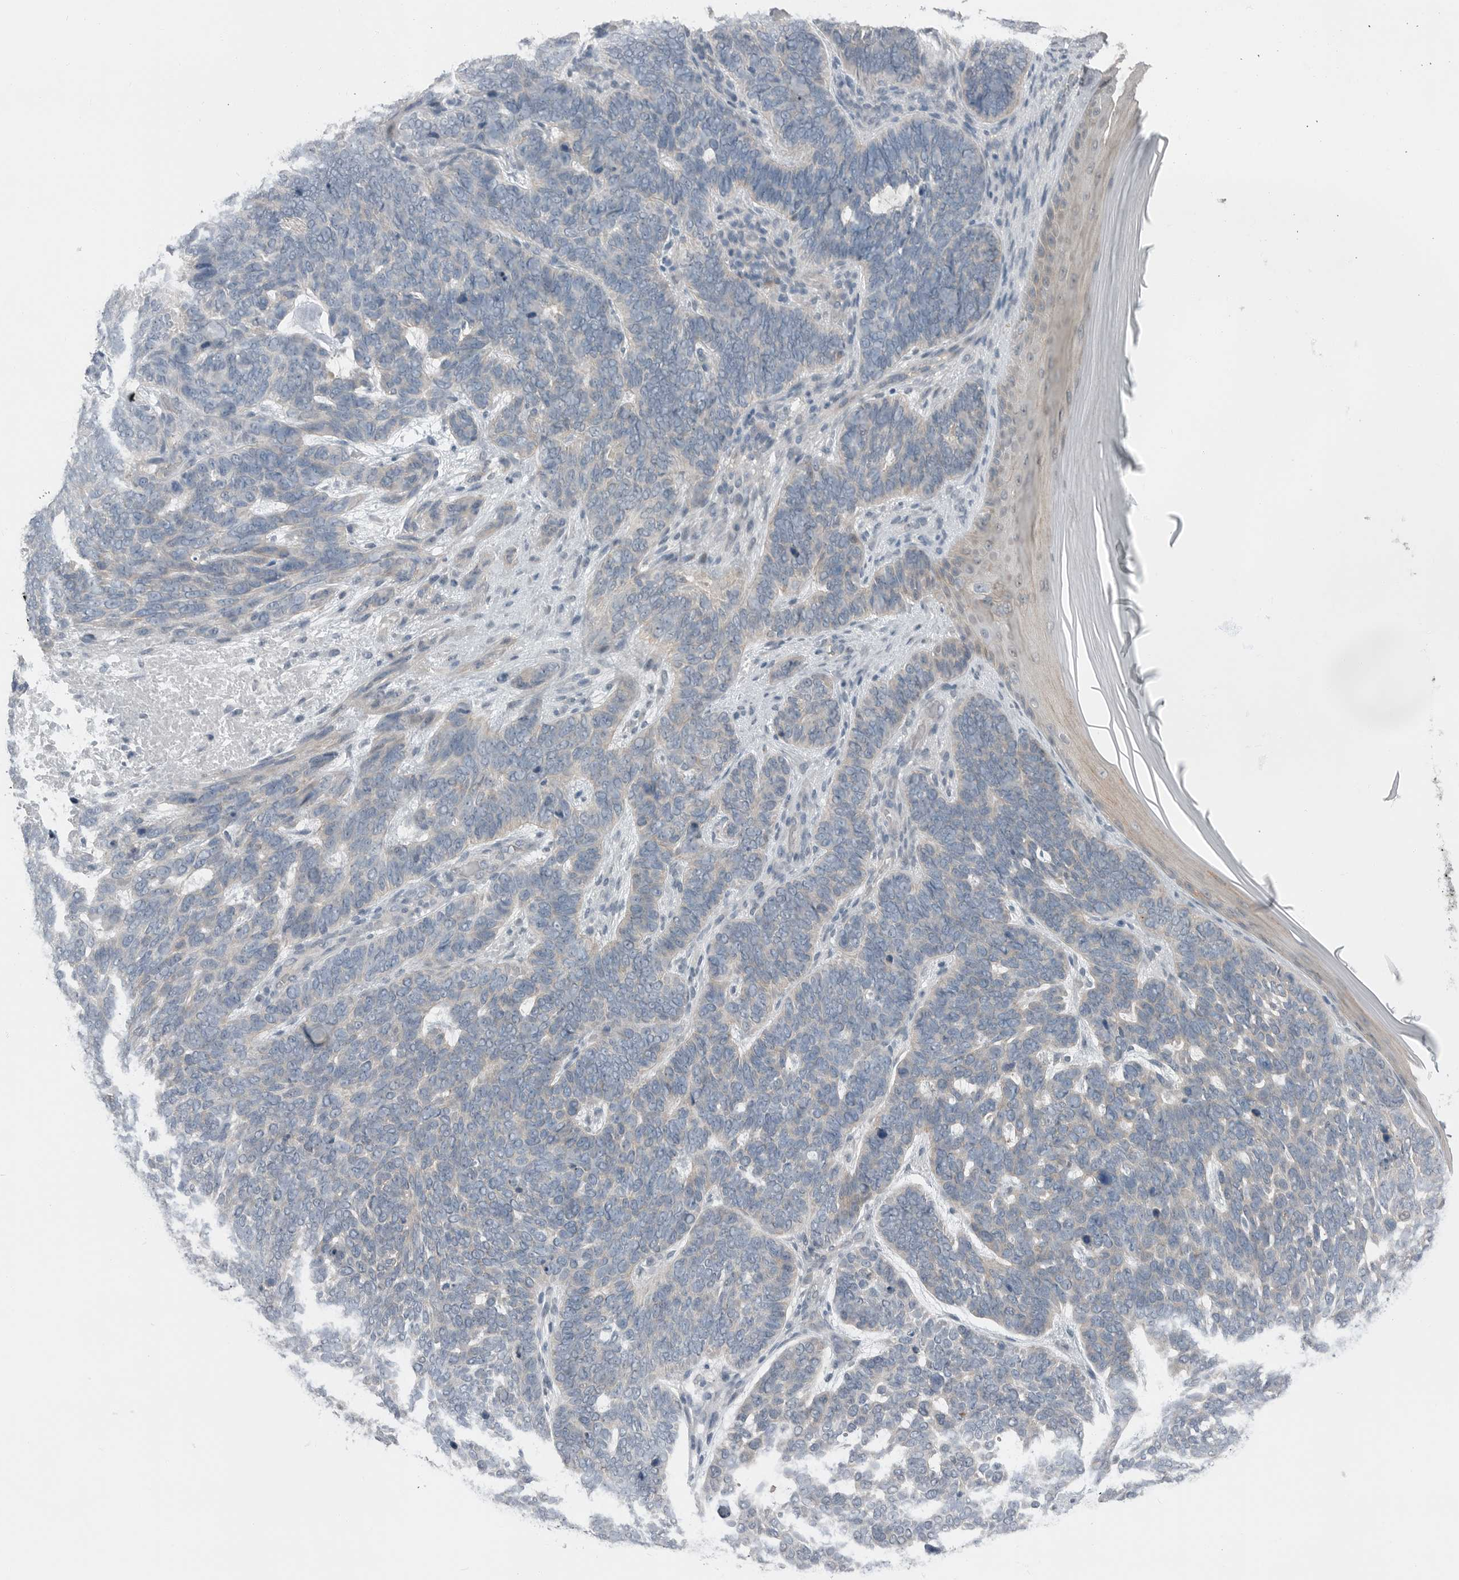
{"staining": {"intensity": "negative", "quantity": "none", "location": "none"}, "tissue": "skin cancer", "cell_type": "Tumor cells", "image_type": "cancer", "snomed": [{"axis": "morphology", "description": "Basal cell carcinoma"}, {"axis": "topography", "description": "Skin"}], "caption": "High power microscopy image of an immunohistochemistry (IHC) histopathology image of skin cancer (basal cell carcinoma), revealing no significant expression in tumor cells. Brightfield microscopy of IHC stained with DAB (3,3'-diaminobenzidine) (brown) and hematoxylin (blue), captured at high magnification.", "gene": "MFAP3L", "patient": {"sex": "female", "age": 85}}